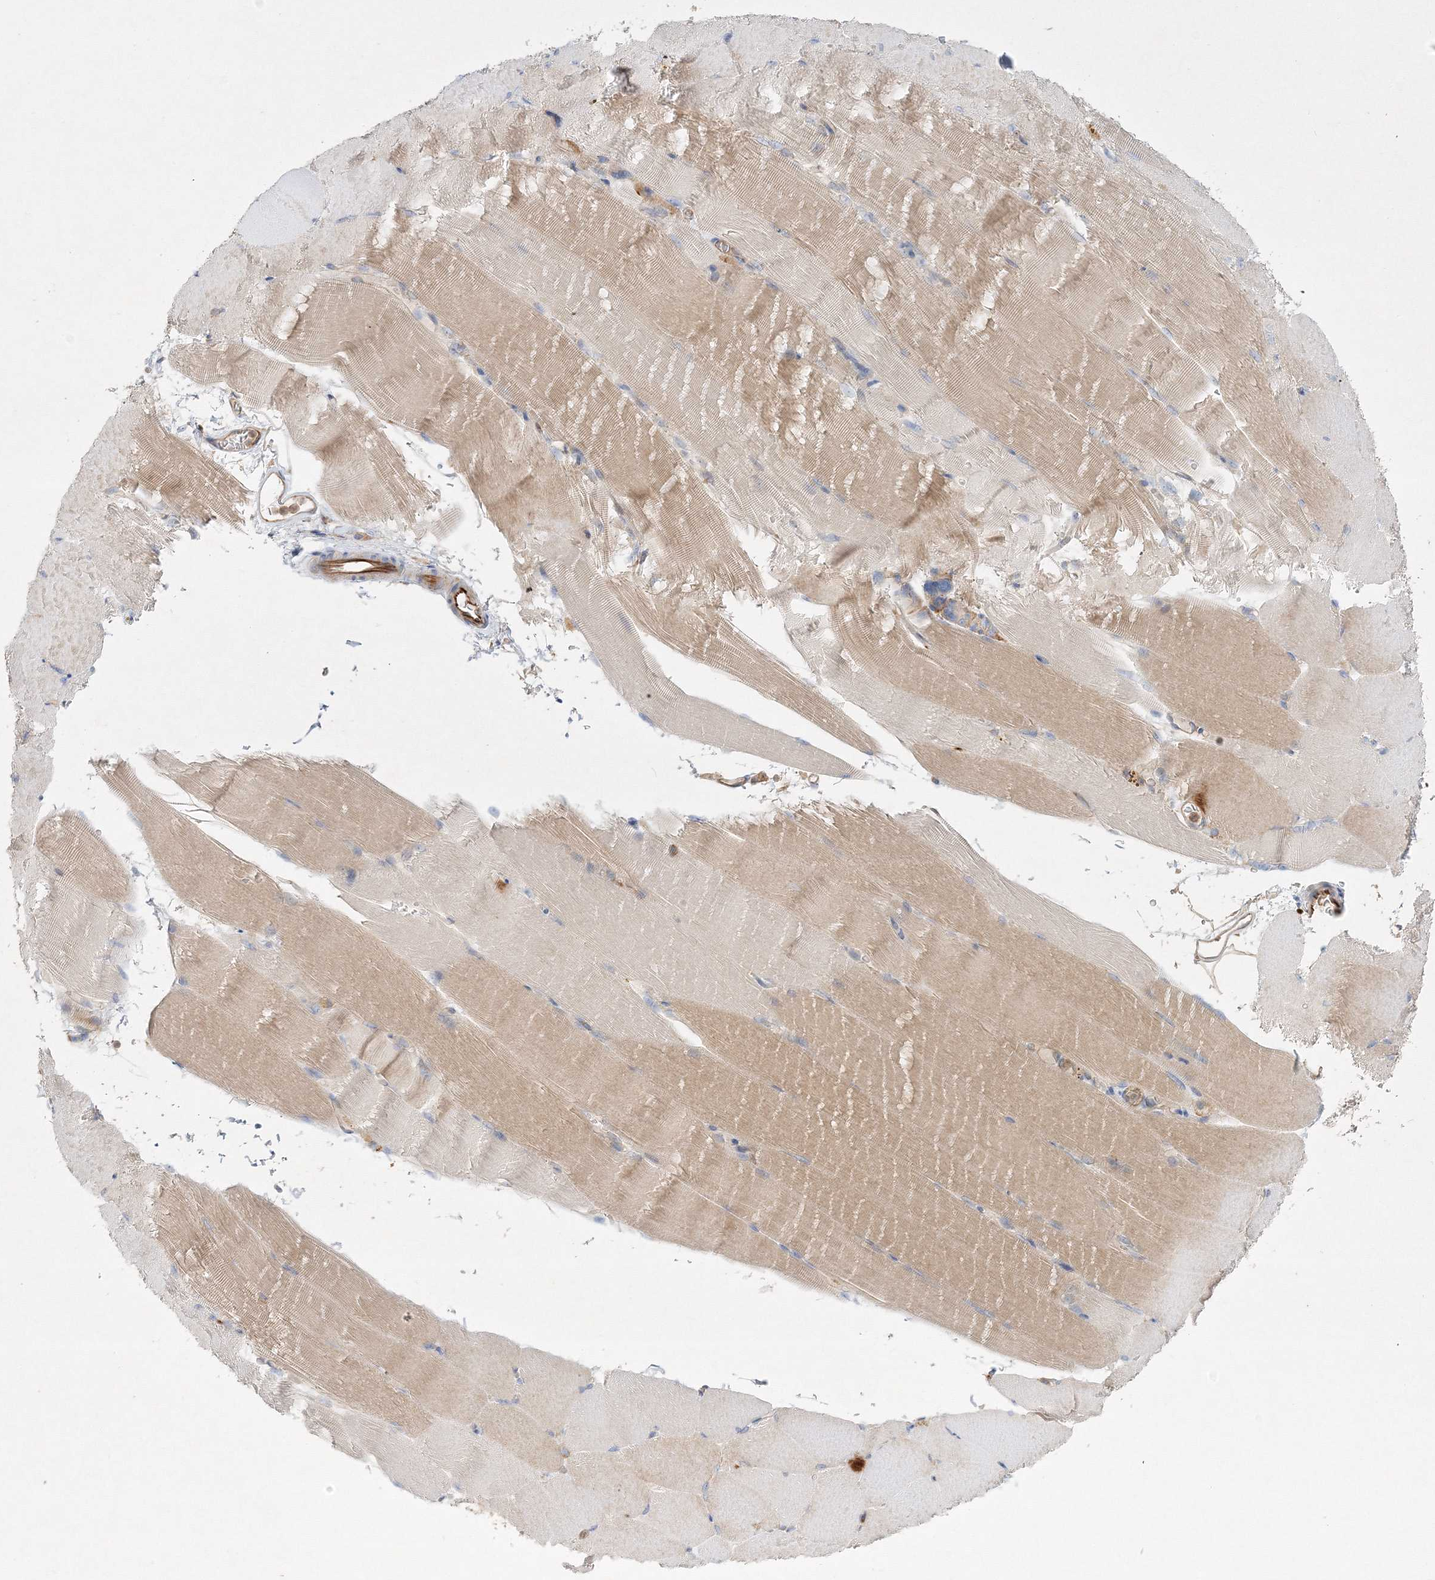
{"staining": {"intensity": "moderate", "quantity": ">75%", "location": "cytoplasmic/membranous"}, "tissue": "skeletal muscle", "cell_type": "Myocytes", "image_type": "normal", "snomed": [{"axis": "morphology", "description": "Normal tissue, NOS"}, {"axis": "topography", "description": "Skeletal muscle"}, {"axis": "topography", "description": "Parathyroid gland"}], "caption": "There is medium levels of moderate cytoplasmic/membranous positivity in myocytes of benign skeletal muscle, as demonstrated by immunohistochemical staining (brown color).", "gene": "WDR37", "patient": {"sex": "female", "age": 37}}